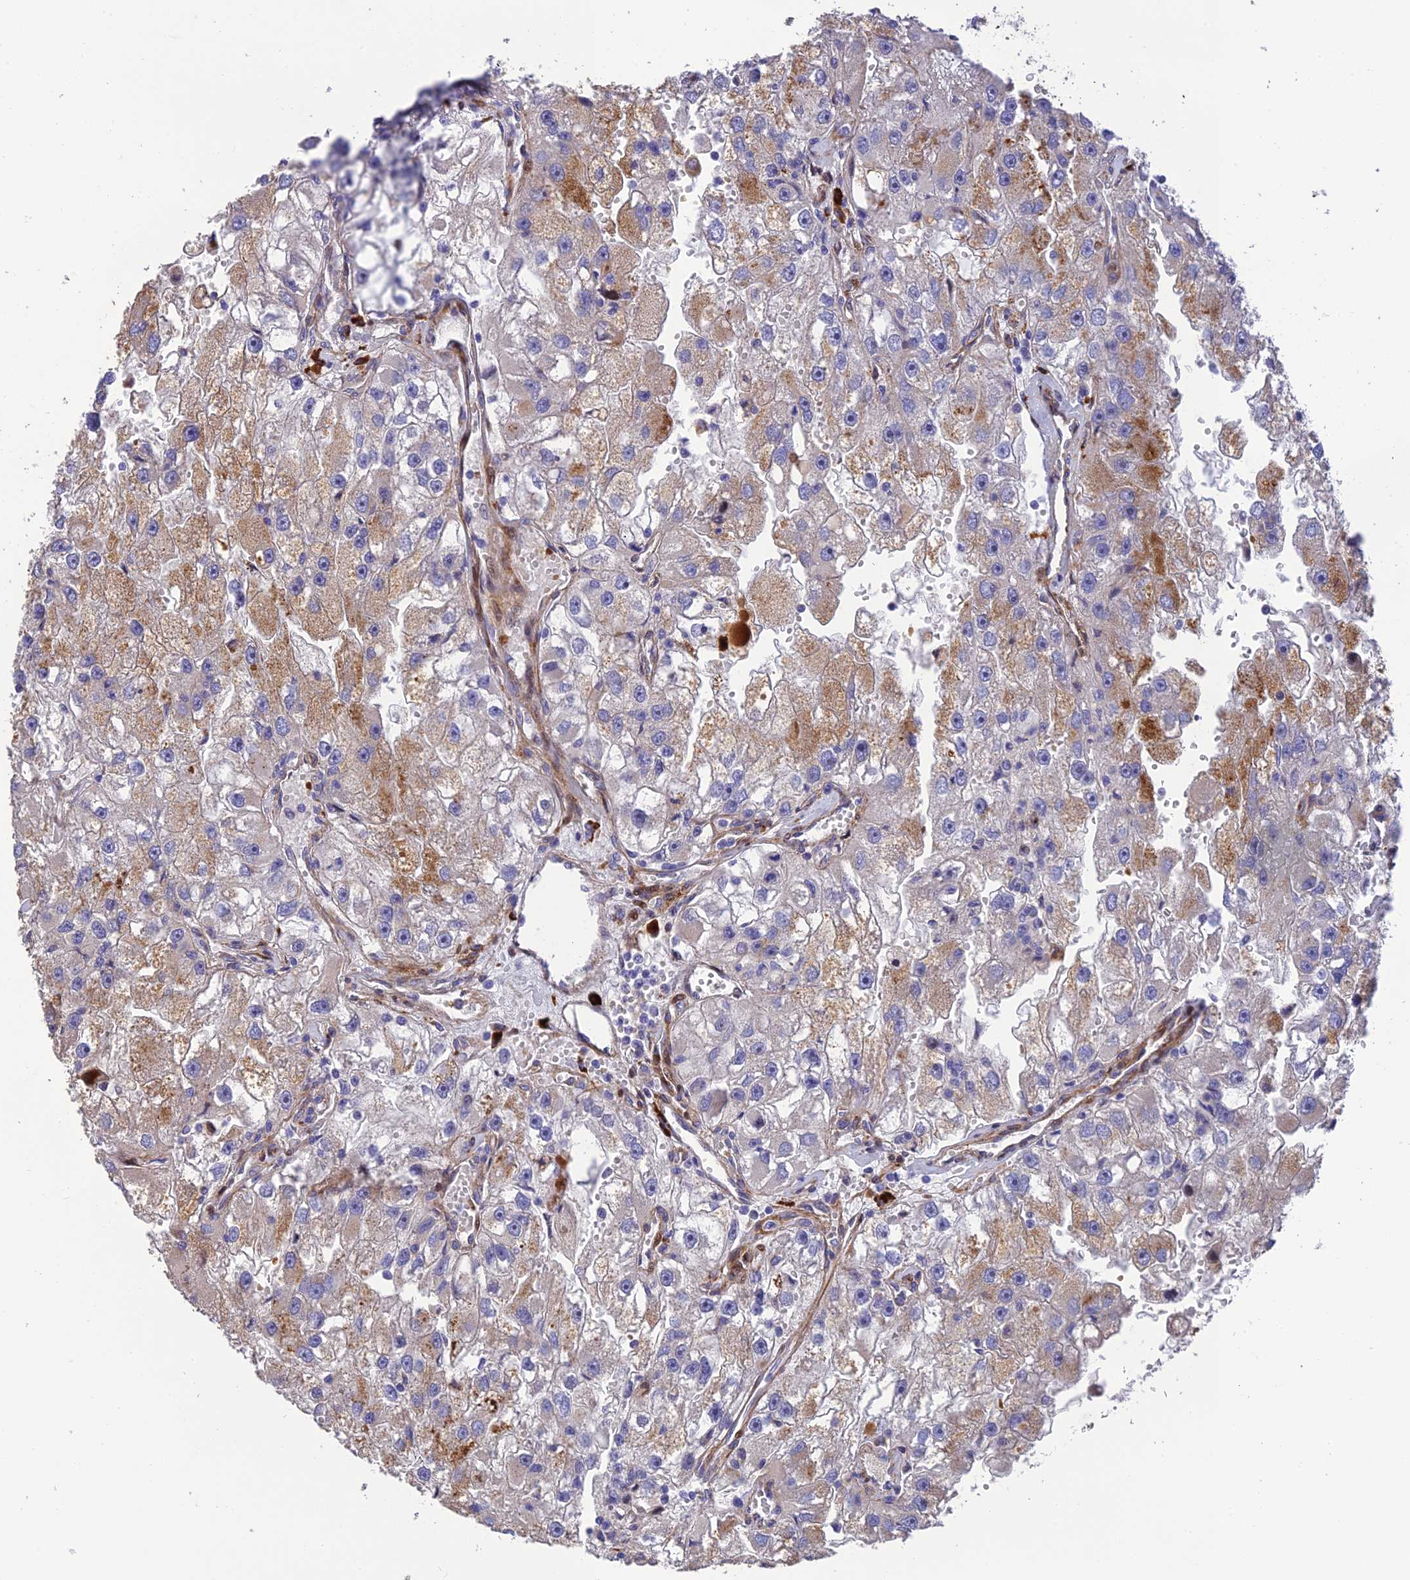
{"staining": {"intensity": "moderate", "quantity": "25%-75%", "location": "cytoplasmic/membranous"}, "tissue": "renal cancer", "cell_type": "Tumor cells", "image_type": "cancer", "snomed": [{"axis": "morphology", "description": "Adenocarcinoma, NOS"}, {"axis": "topography", "description": "Kidney"}], "caption": "Protein staining reveals moderate cytoplasmic/membranous positivity in approximately 25%-75% of tumor cells in adenocarcinoma (renal).", "gene": "CPSF4L", "patient": {"sex": "male", "age": 63}}